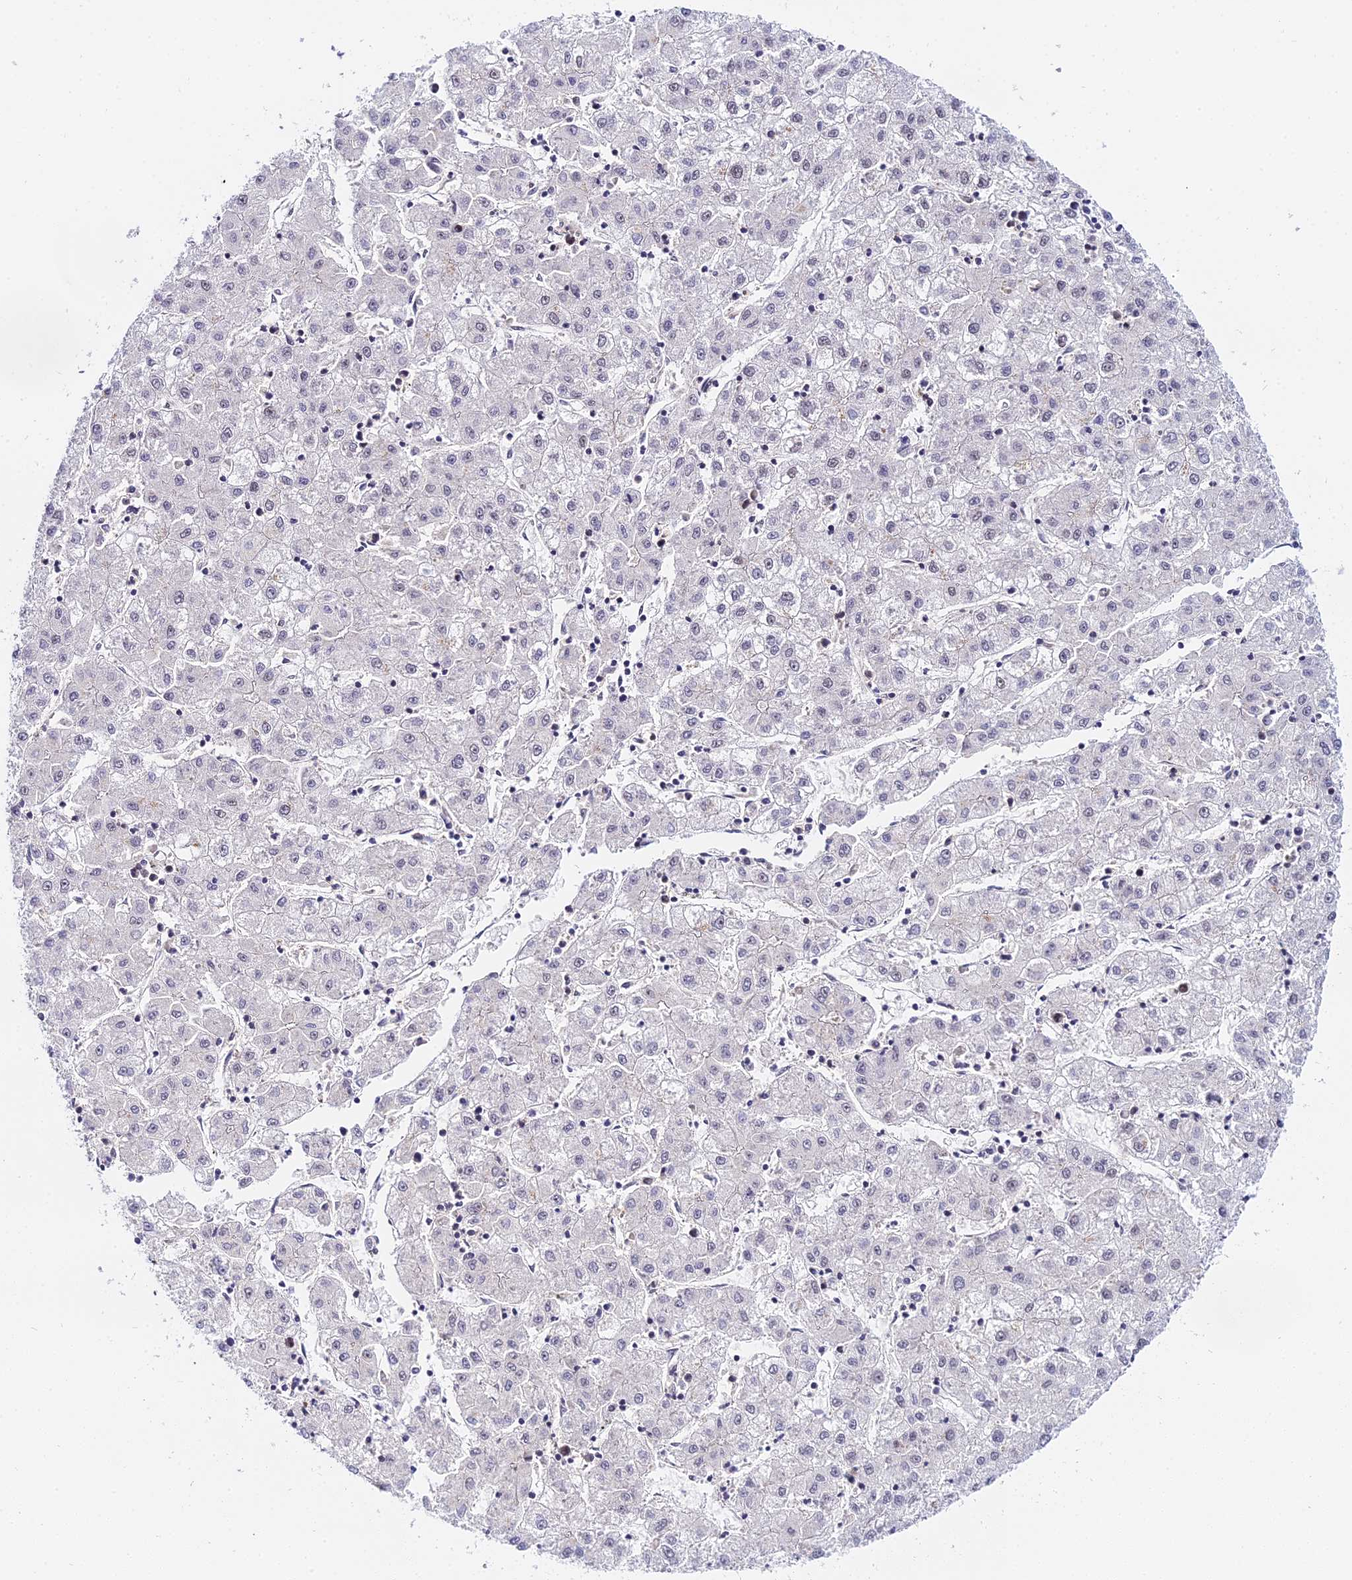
{"staining": {"intensity": "negative", "quantity": "none", "location": "none"}, "tissue": "liver cancer", "cell_type": "Tumor cells", "image_type": "cancer", "snomed": [{"axis": "morphology", "description": "Carcinoma, Hepatocellular, NOS"}, {"axis": "topography", "description": "Liver"}], "caption": "Immunohistochemistry photomicrograph of human liver cancer (hepatocellular carcinoma) stained for a protein (brown), which displays no staining in tumor cells. Brightfield microscopy of immunohistochemistry (IHC) stained with DAB (3,3'-diaminobenzidine) (brown) and hematoxylin (blue), captured at high magnification.", "gene": "EXOSC3", "patient": {"sex": "male", "age": 72}}